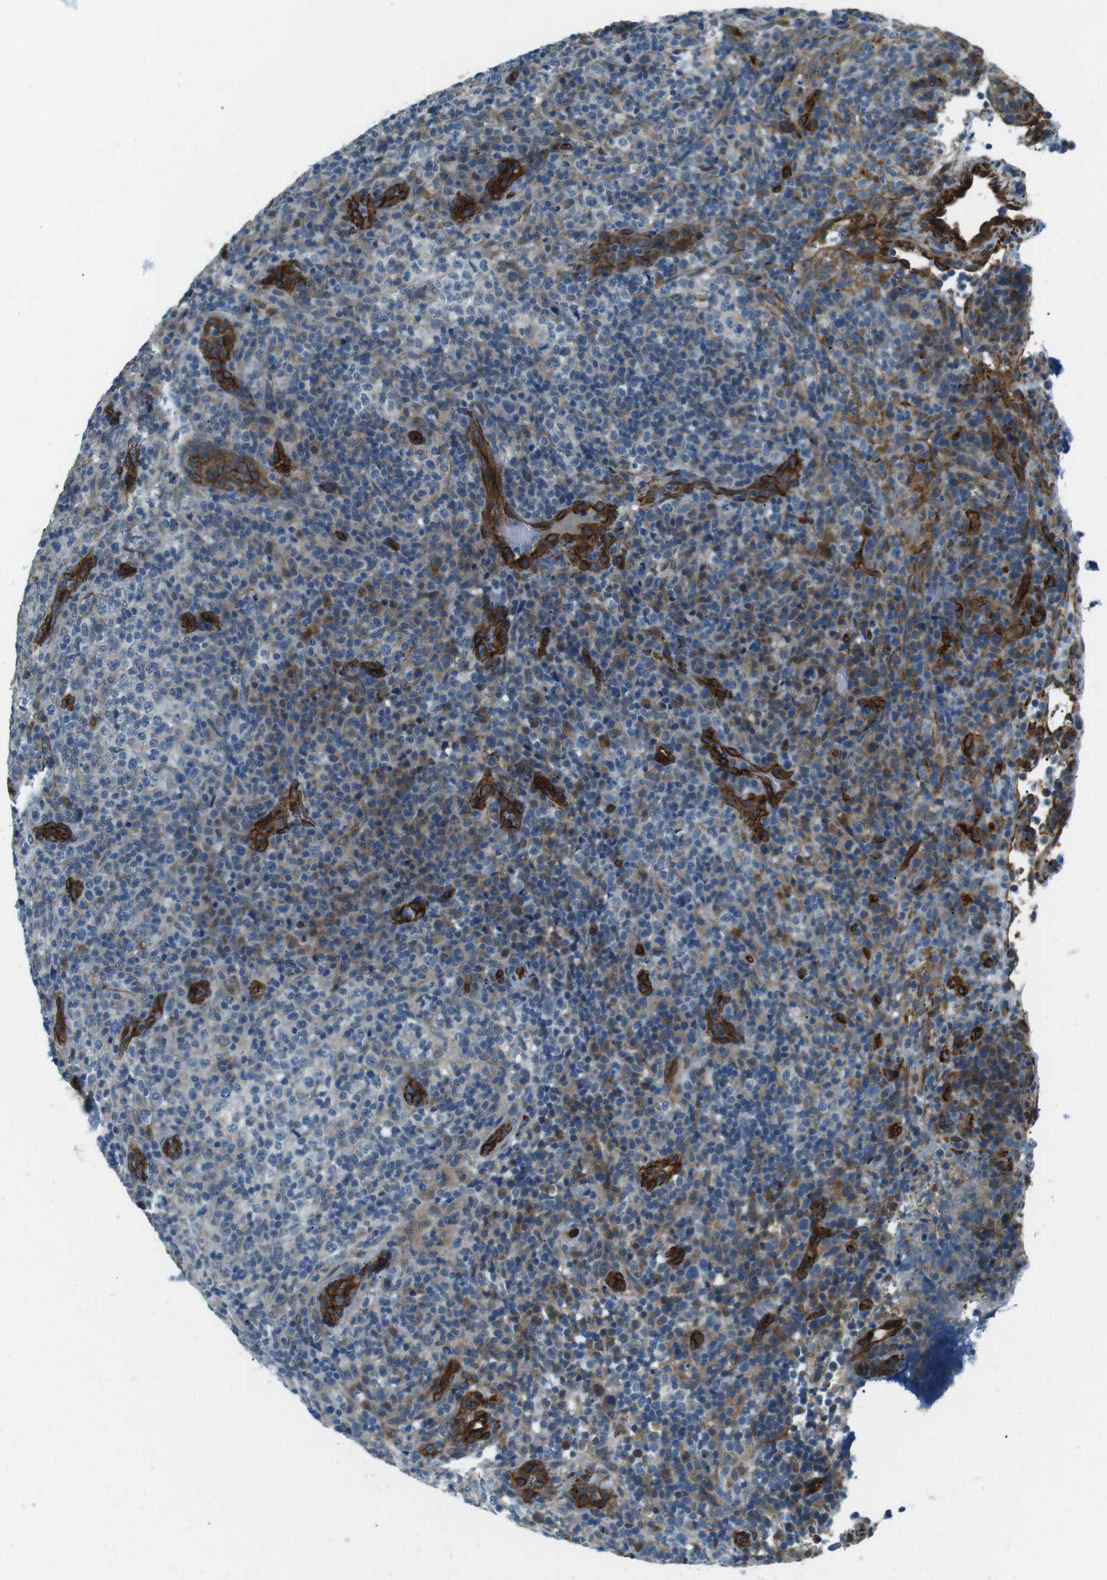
{"staining": {"intensity": "weak", "quantity": "25%-75%", "location": "cytoplasmic/membranous"}, "tissue": "lymphoma", "cell_type": "Tumor cells", "image_type": "cancer", "snomed": [{"axis": "morphology", "description": "Malignant lymphoma, non-Hodgkin's type, High grade"}, {"axis": "topography", "description": "Lymph node"}], "caption": "Protein staining by immunohistochemistry exhibits weak cytoplasmic/membranous expression in approximately 25%-75% of tumor cells in high-grade malignant lymphoma, non-Hodgkin's type. (DAB IHC, brown staining for protein, blue staining for nuclei).", "gene": "ODR4", "patient": {"sex": "female", "age": 76}}